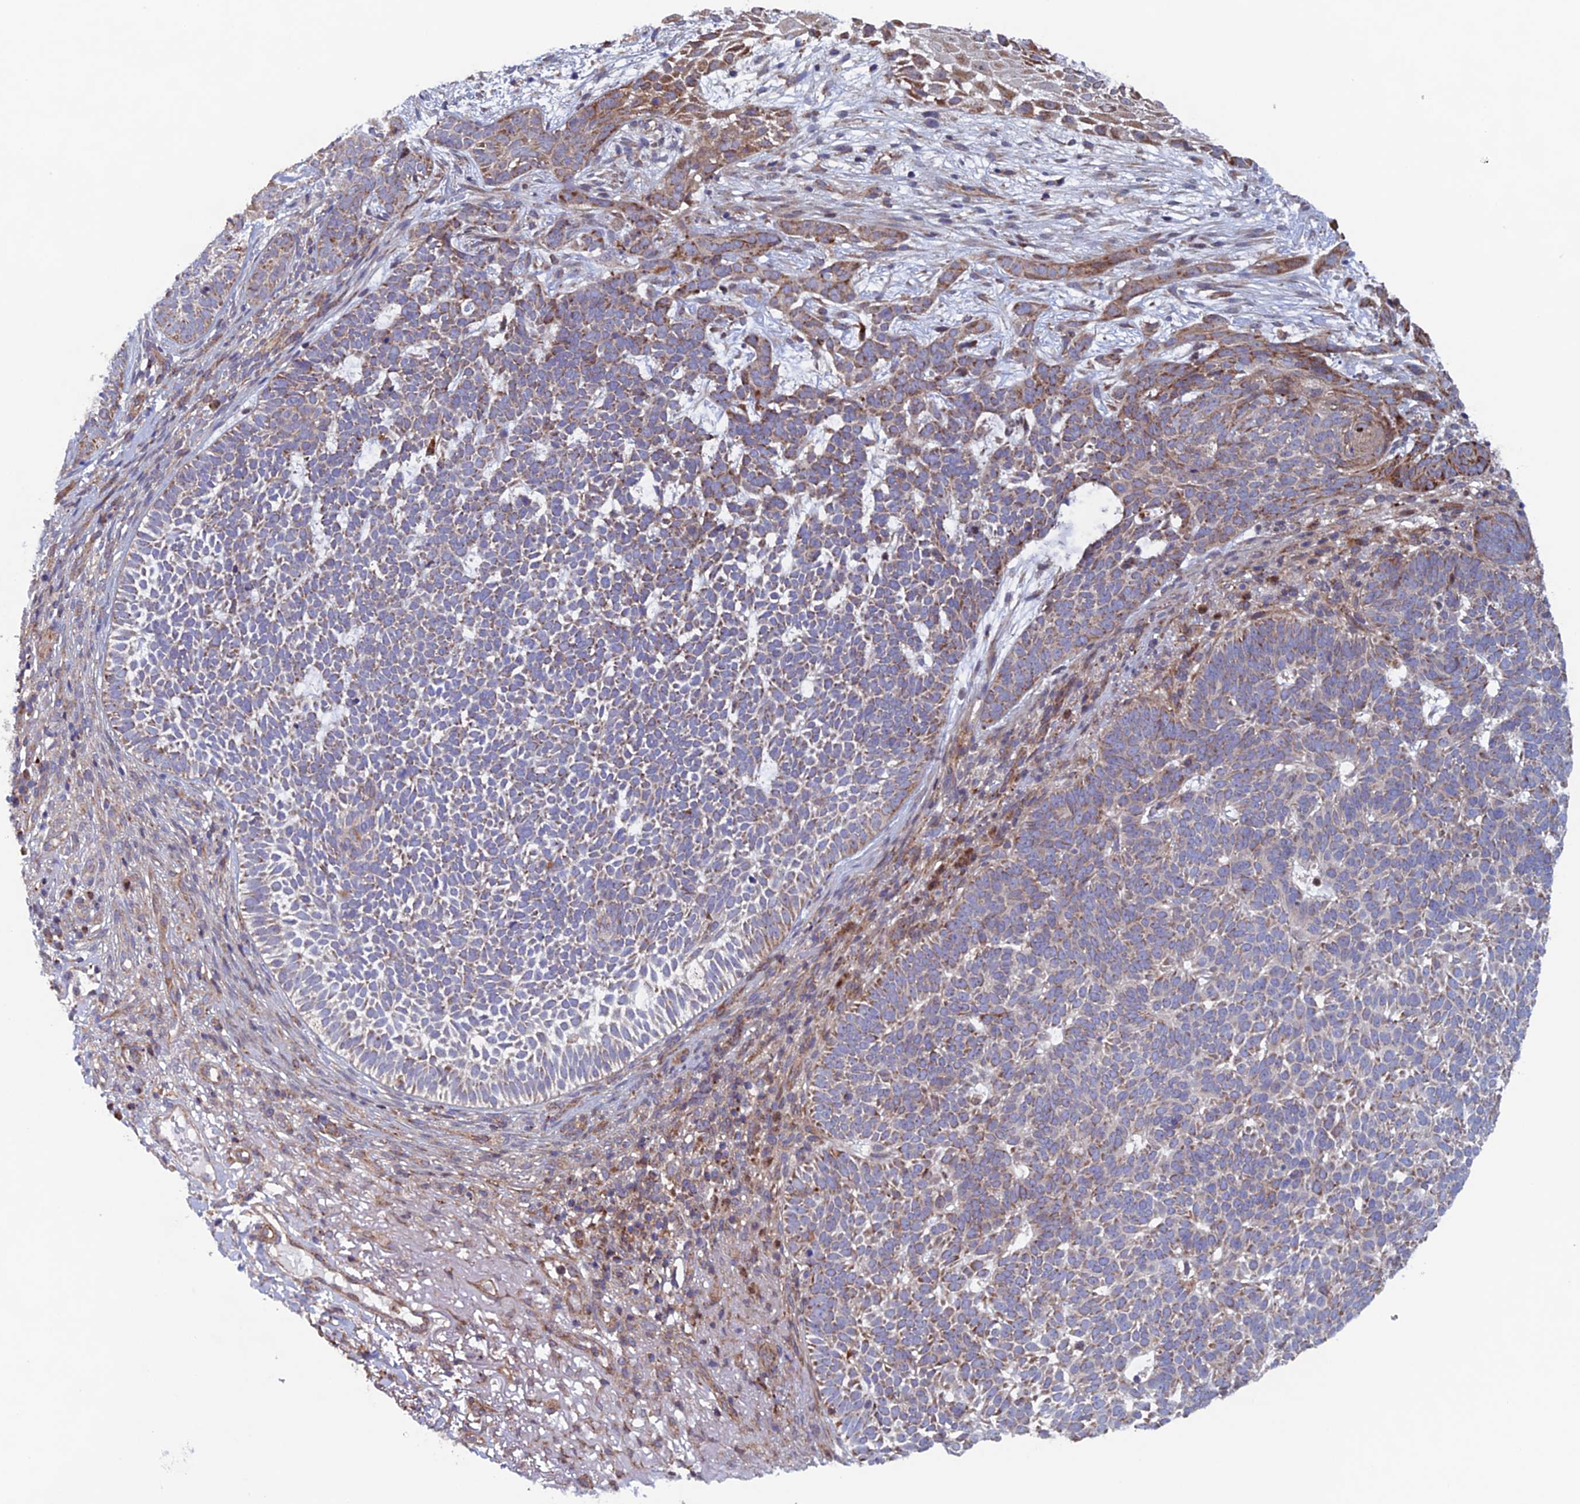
{"staining": {"intensity": "moderate", "quantity": "<25%", "location": "cytoplasmic/membranous"}, "tissue": "skin cancer", "cell_type": "Tumor cells", "image_type": "cancer", "snomed": [{"axis": "morphology", "description": "Basal cell carcinoma"}, {"axis": "topography", "description": "Skin"}], "caption": "This is a micrograph of immunohistochemistry staining of skin basal cell carcinoma, which shows moderate positivity in the cytoplasmic/membranous of tumor cells.", "gene": "MRPL1", "patient": {"sex": "female", "age": 78}}